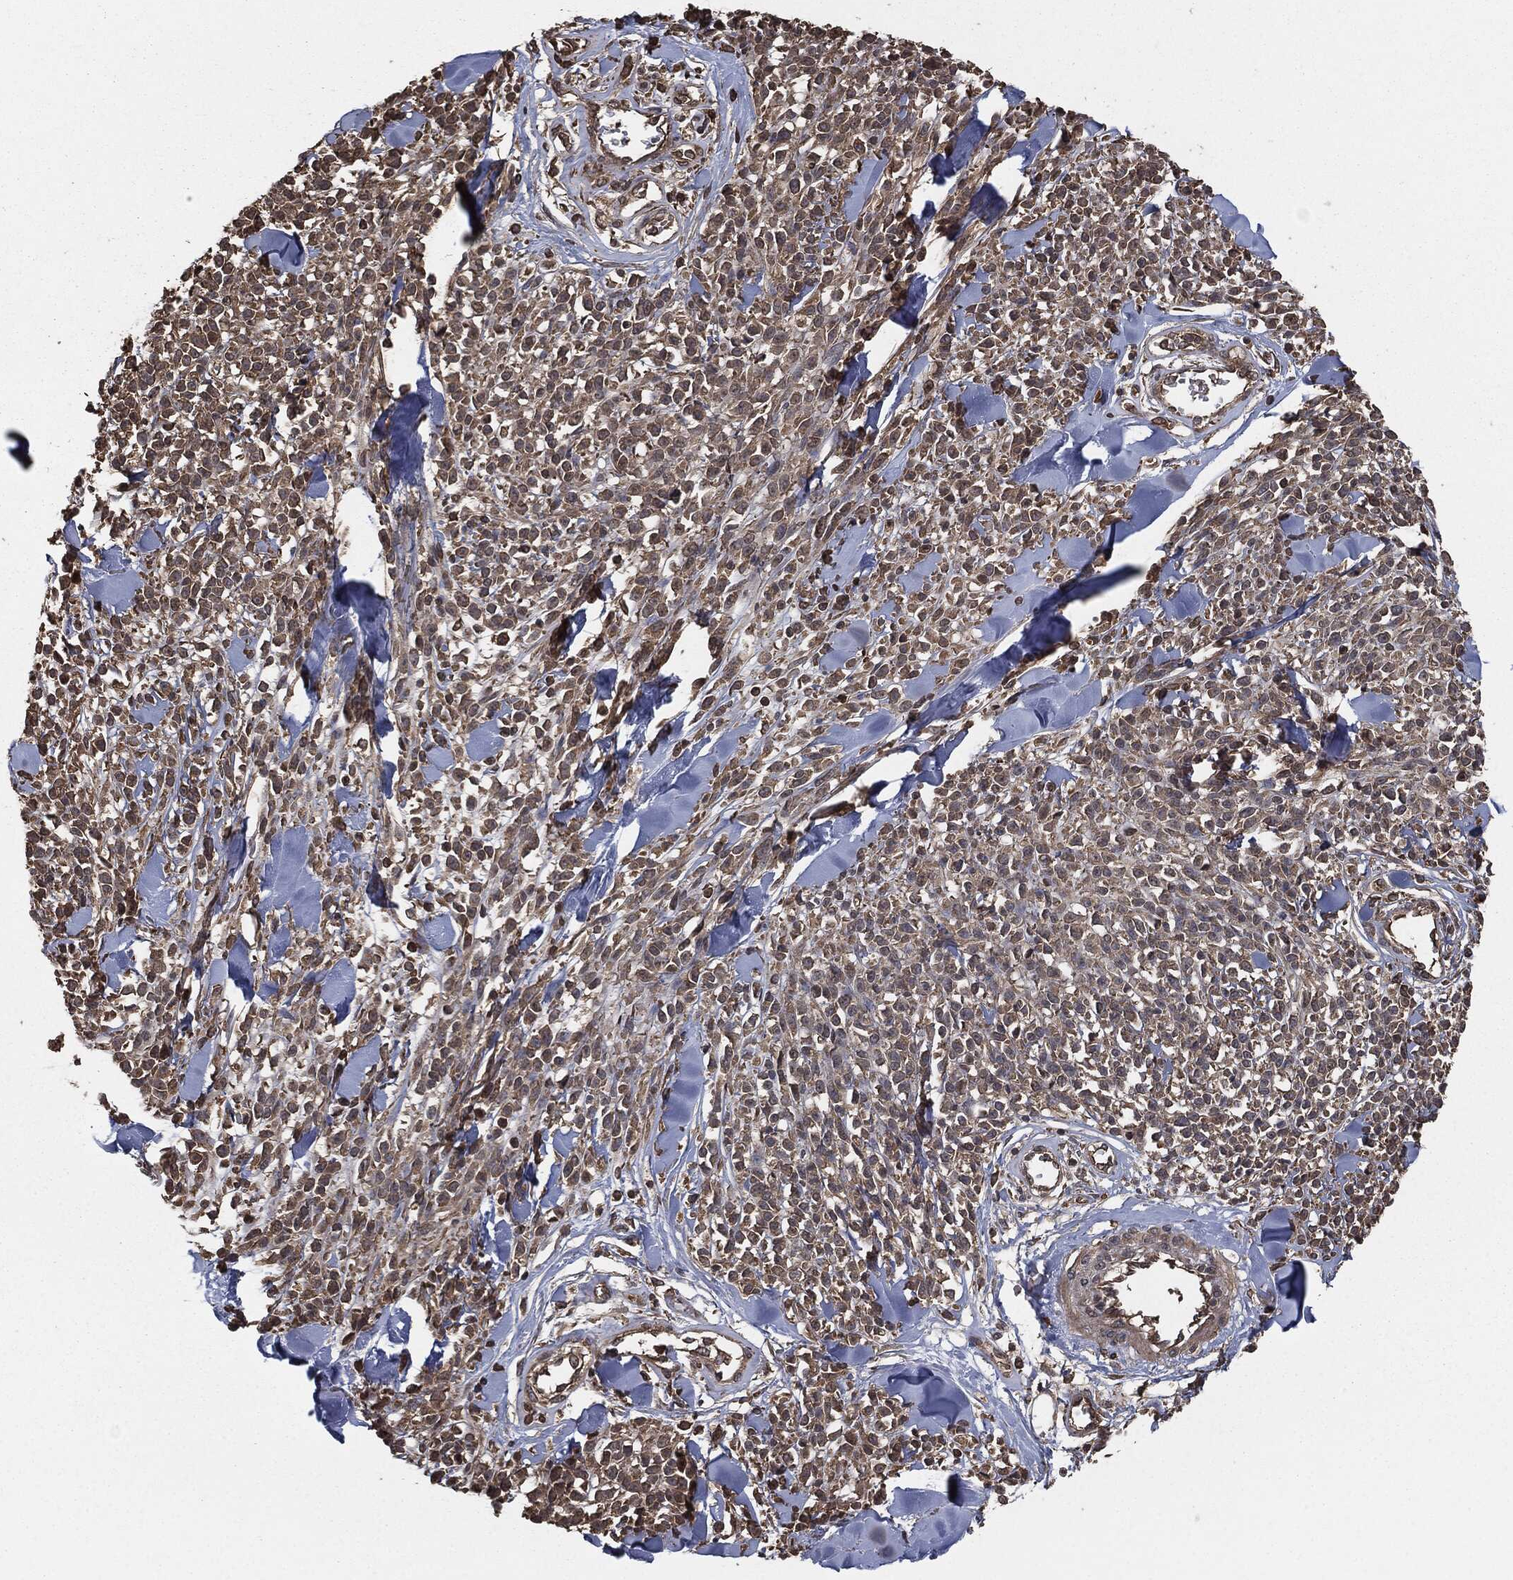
{"staining": {"intensity": "moderate", "quantity": "25%-75%", "location": "cytoplasmic/membranous"}, "tissue": "melanoma", "cell_type": "Tumor cells", "image_type": "cancer", "snomed": [{"axis": "morphology", "description": "Malignant melanoma, NOS"}, {"axis": "topography", "description": "Skin"}, {"axis": "topography", "description": "Skin of trunk"}], "caption": "Immunohistochemistry of human melanoma displays medium levels of moderate cytoplasmic/membranous expression in about 25%-75% of tumor cells.", "gene": "ERBIN", "patient": {"sex": "male", "age": 74}}